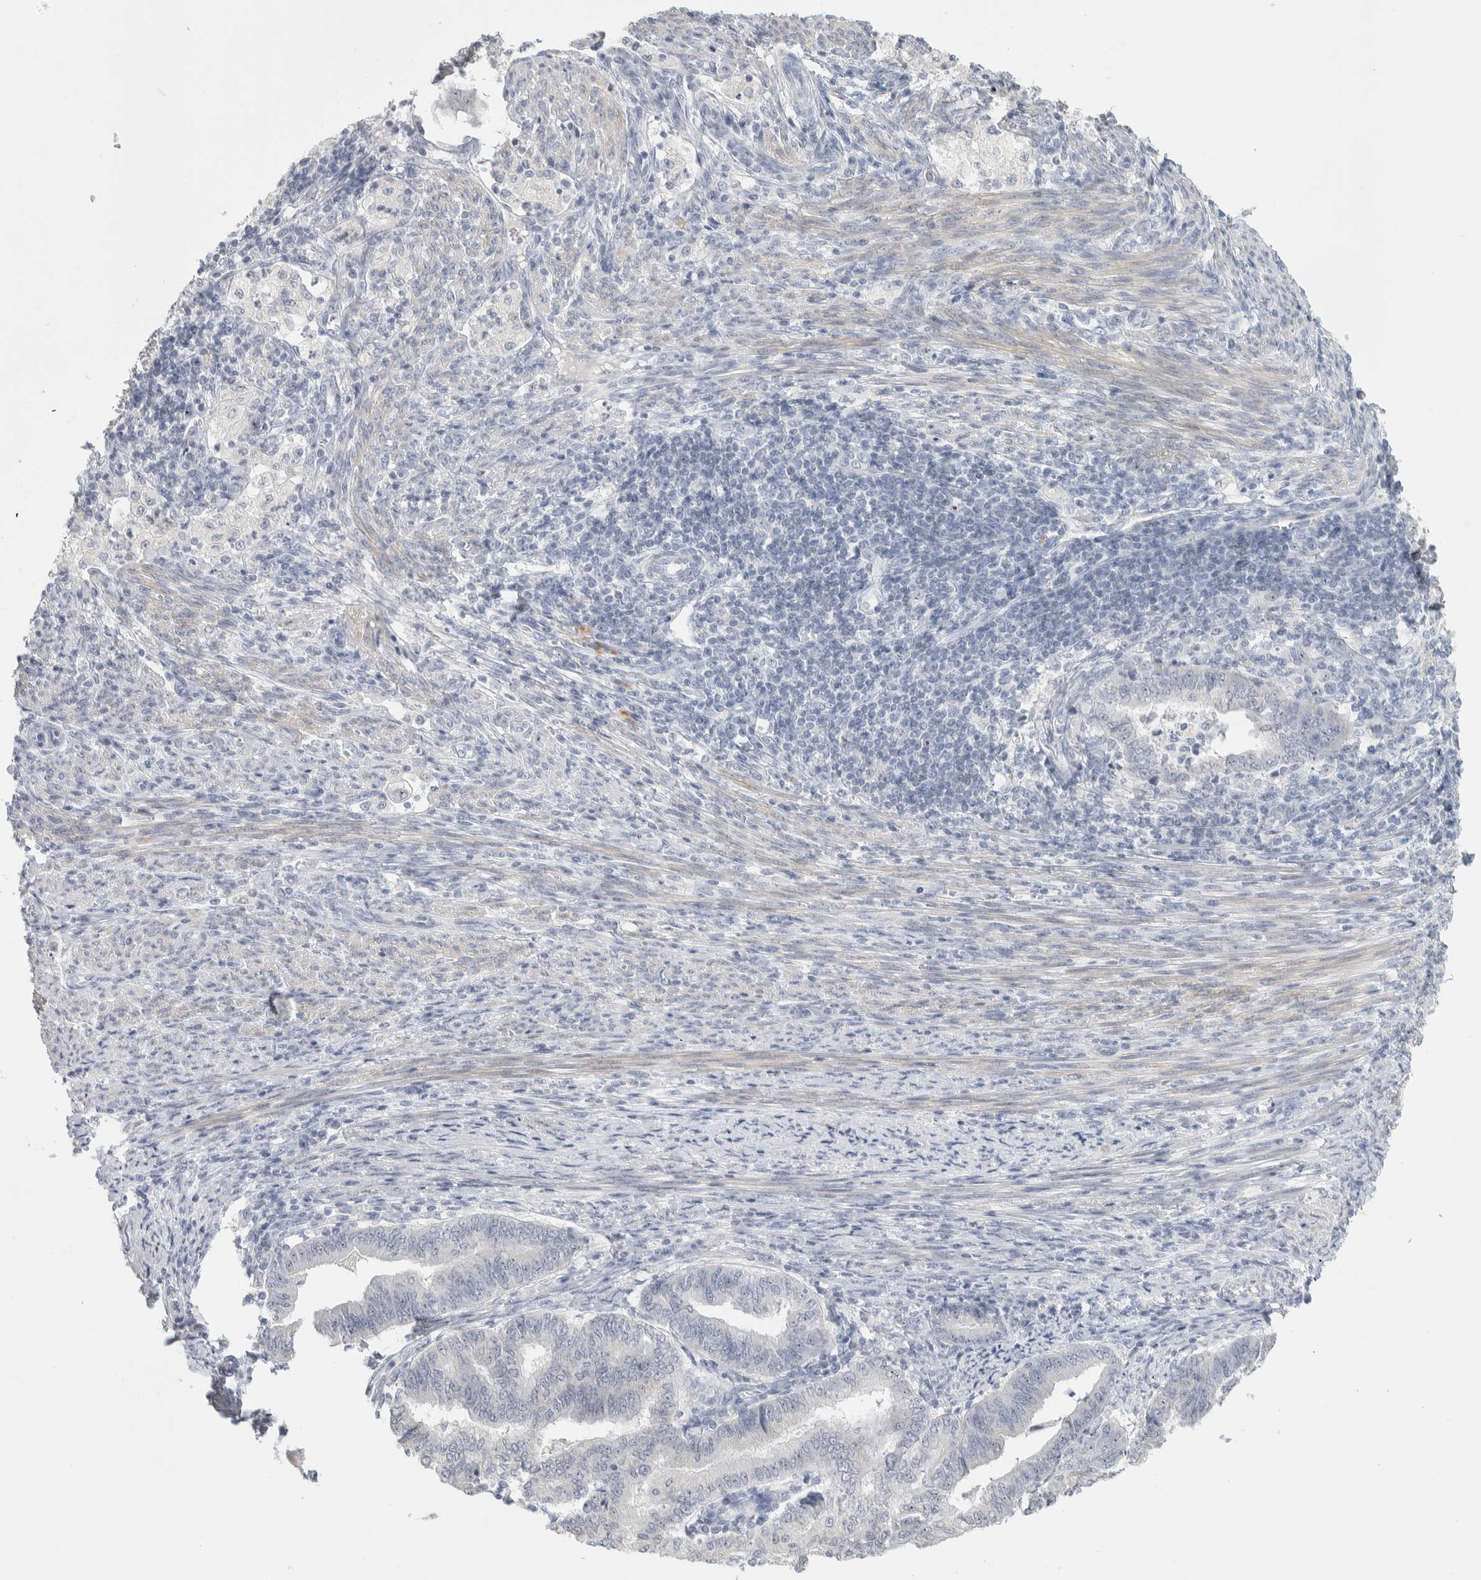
{"staining": {"intensity": "weak", "quantity": "<25%", "location": "nuclear"}, "tissue": "endometrial cancer", "cell_type": "Tumor cells", "image_type": "cancer", "snomed": [{"axis": "morphology", "description": "Polyp, NOS"}, {"axis": "morphology", "description": "Adenocarcinoma, NOS"}, {"axis": "morphology", "description": "Adenoma, NOS"}, {"axis": "topography", "description": "Endometrium"}], "caption": "Endometrial cancer (adenoma) was stained to show a protein in brown. There is no significant expression in tumor cells. The staining was performed using DAB (3,3'-diaminobenzidine) to visualize the protein expression in brown, while the nuclei were stained in blue with hematoxylin (Magnification: 20x).", "gene": "DCXR", "patient": {"sex": "female", "age": 79}}